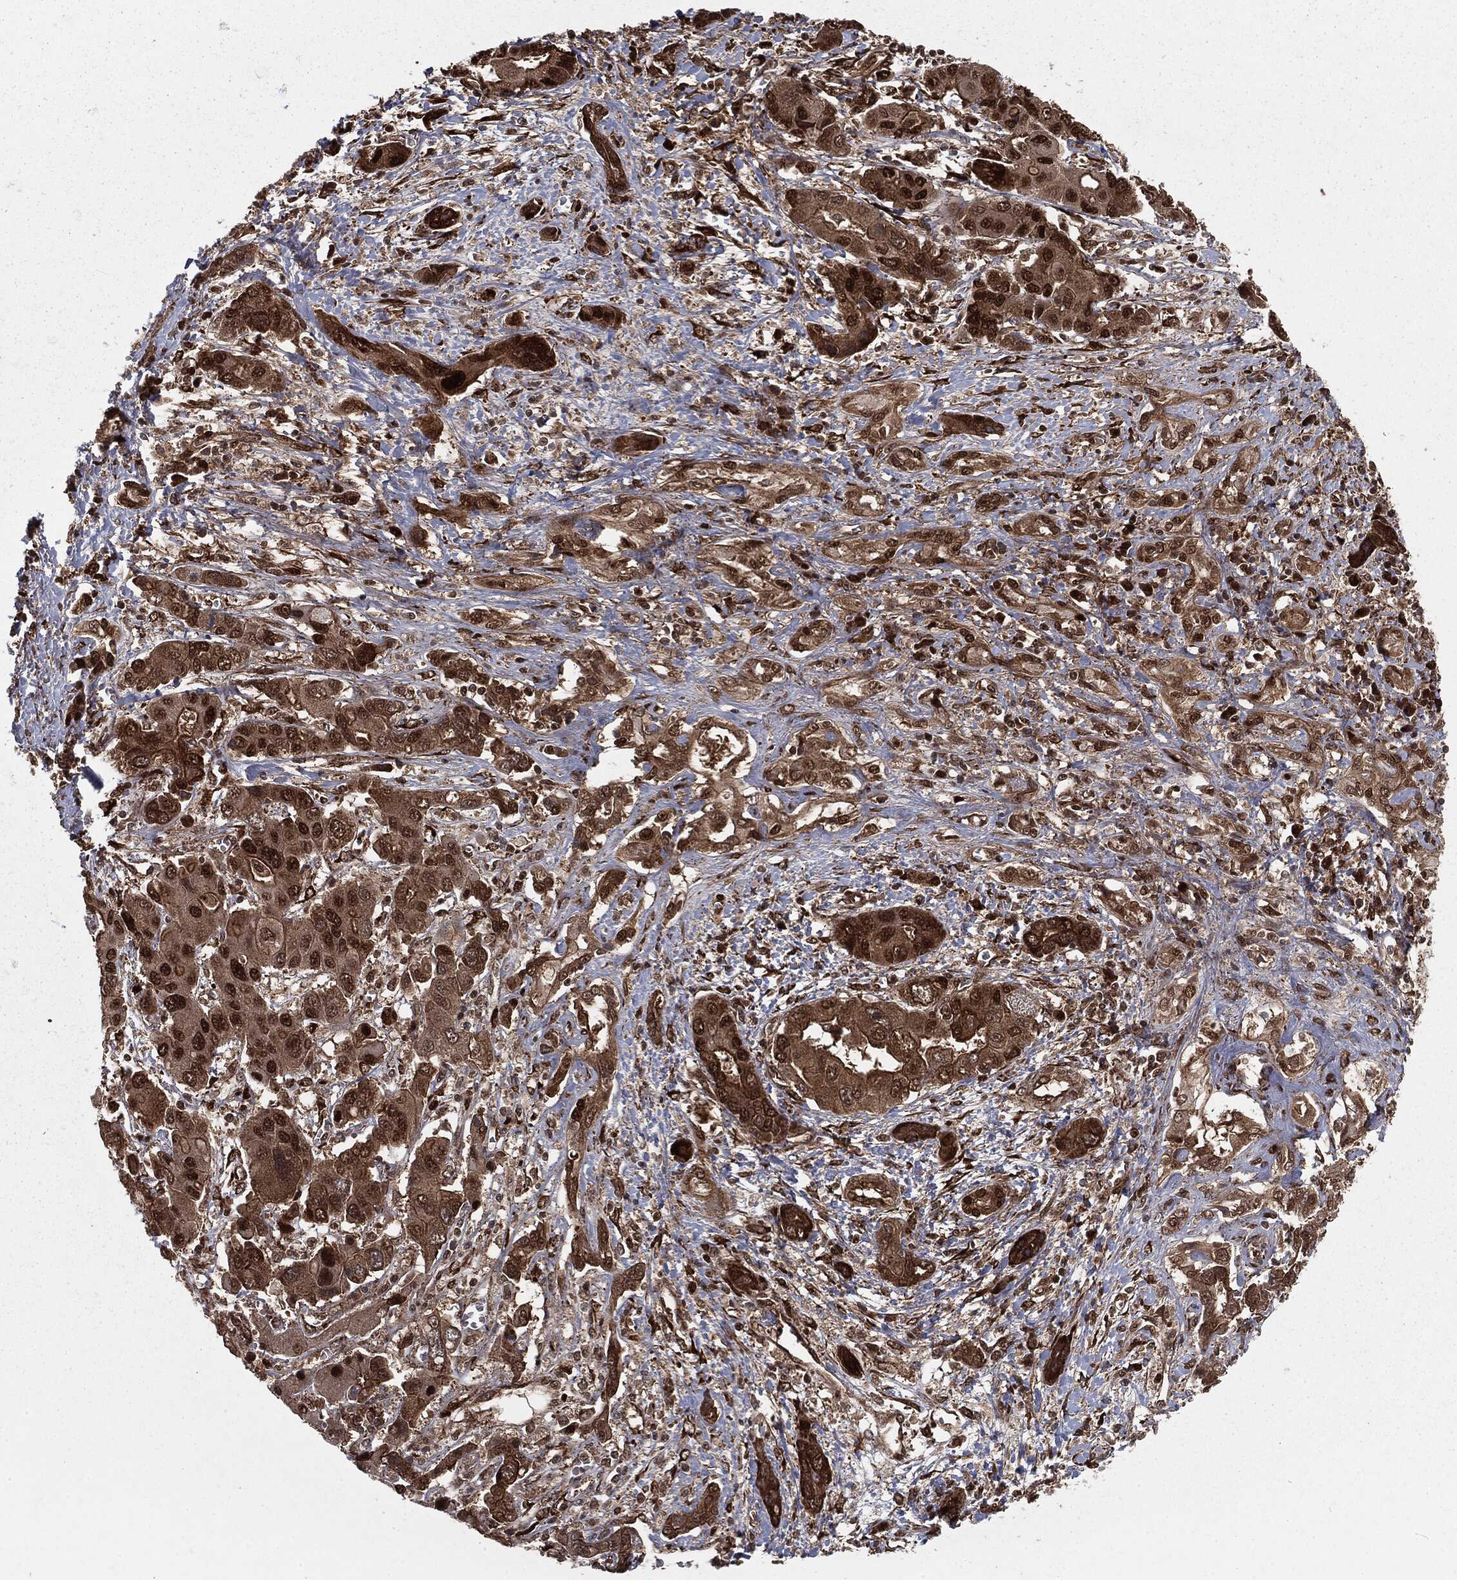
{"staining": {"intensity": "strong", "quantity": ">75%", "location": "cytoplasmic/membranous,nuclear"}, "tissue": "liver cancer", "cell_type": "Tumor cells", "image_type": "cancer", "snomed": [{"axis": "morphology", "description": "Cholangiocarcinoma"}, {"axis": "topography", "description": "Liver"}], "caption": "Immunohistochemistry (IHC) of human cholangiocarcinoma (liver) reveals high levels of strong cytoplasmic/membranous and nuclear expression in approximately >75% of tumor cells. The protein of interest is shown in brown color, while the nuclei are stained blue.", "gene": "RANBP9", "patient": {"sex": "male", "age": 67}}